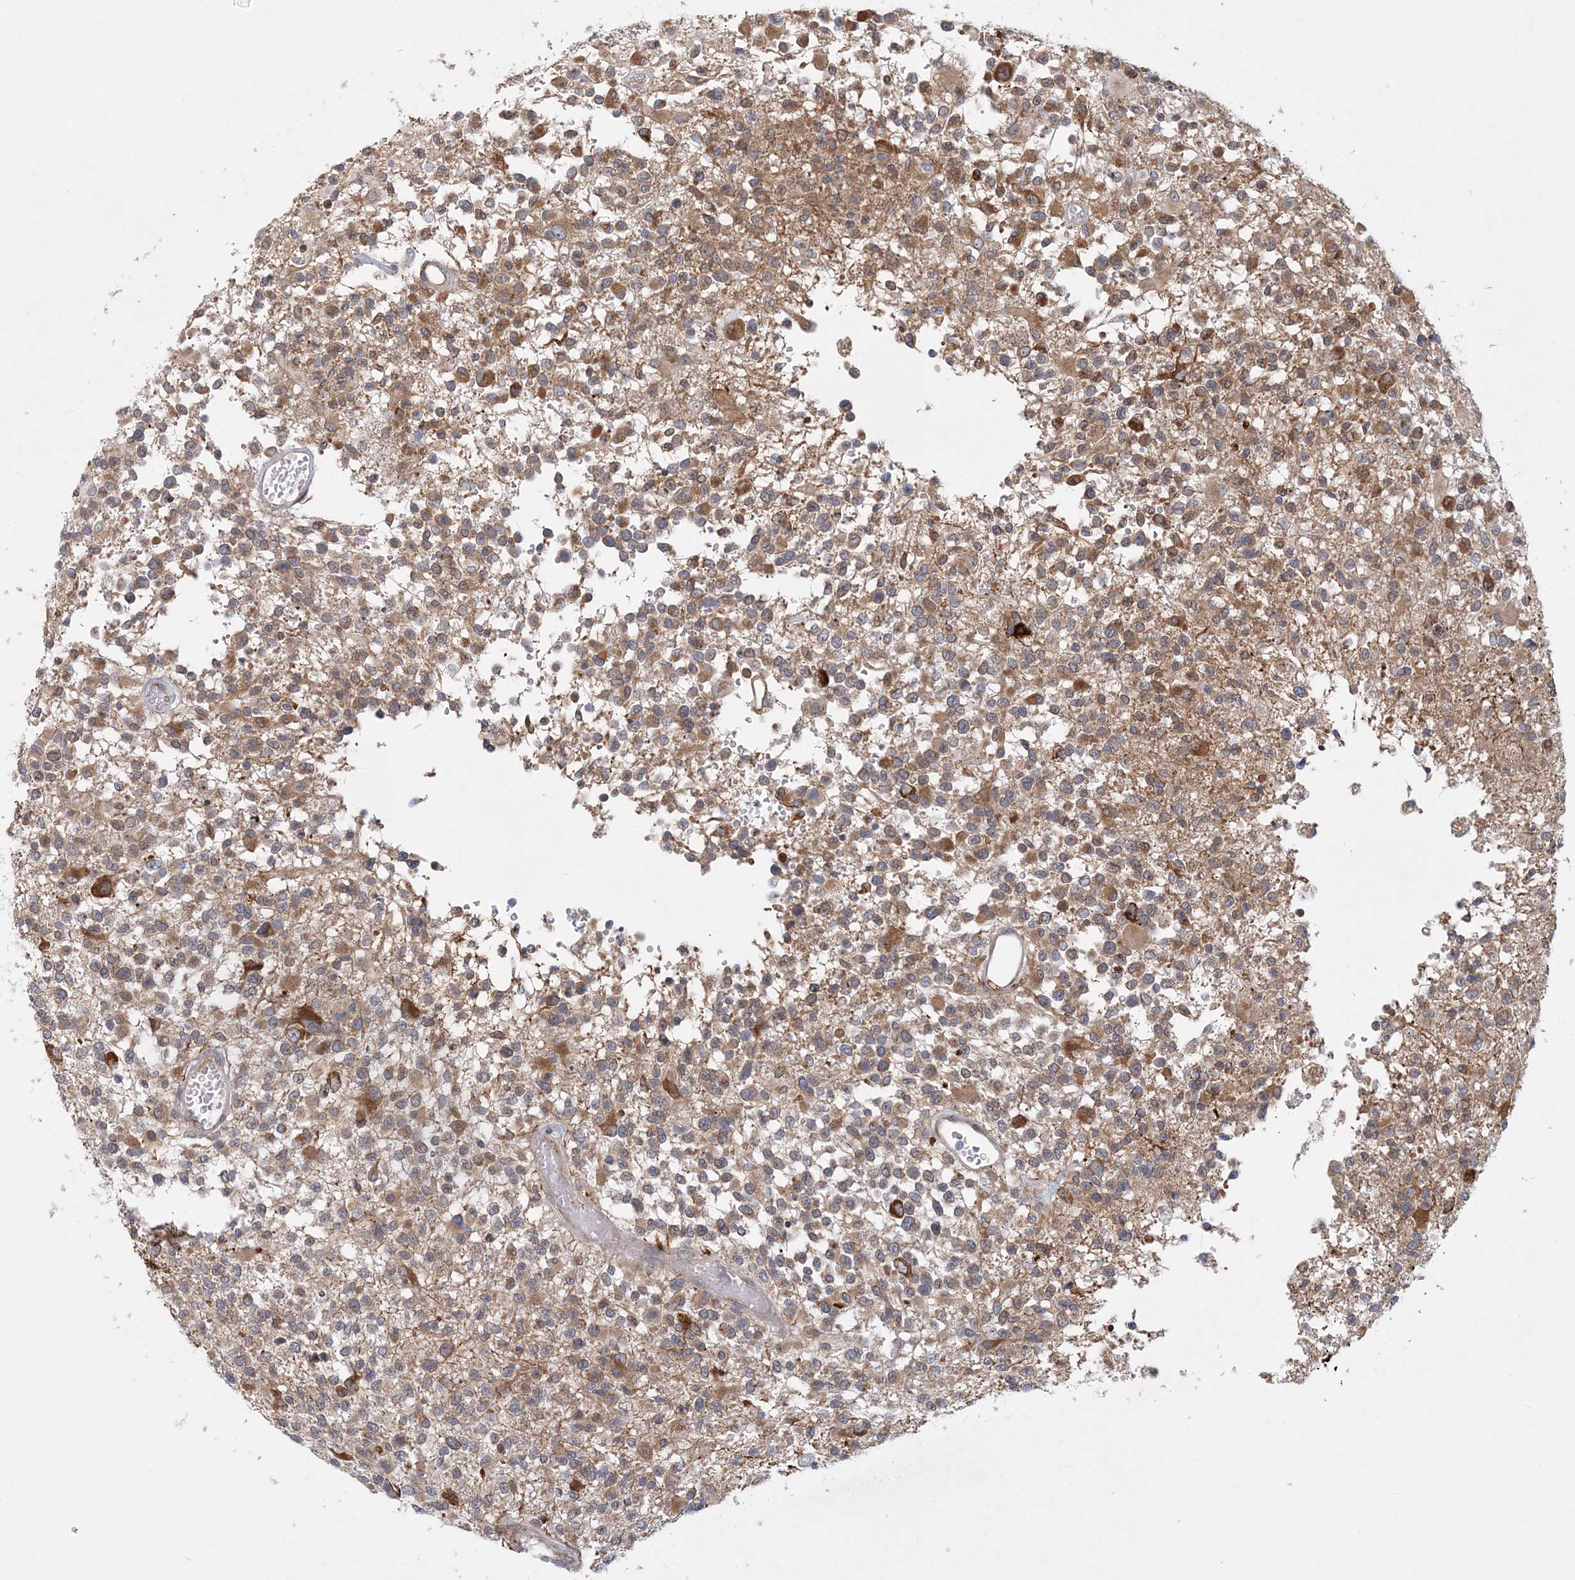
{"staining": {"intensity": "moderate", "quantity": ">75%", "location": "cytoplasmic/membranous"}, "tissue": "glioma", "cell_type": "Tumor cells", "image_type": "cancer", "snomed": [{"axis": "morphology", "description": "Glioma, malignant, High grade"}, {"axis": "morphology", "description": "Glioblastoma, NOS"}, {"axis": "topography", "description": "Brain"}], "caption": "Moderate cytoplasmic/membranous expression is seen in approximately >75% of tumor cells in glioblastoma.", "gene": "PCYOX1L", "patient": {"sex": "male", "age": 60}}